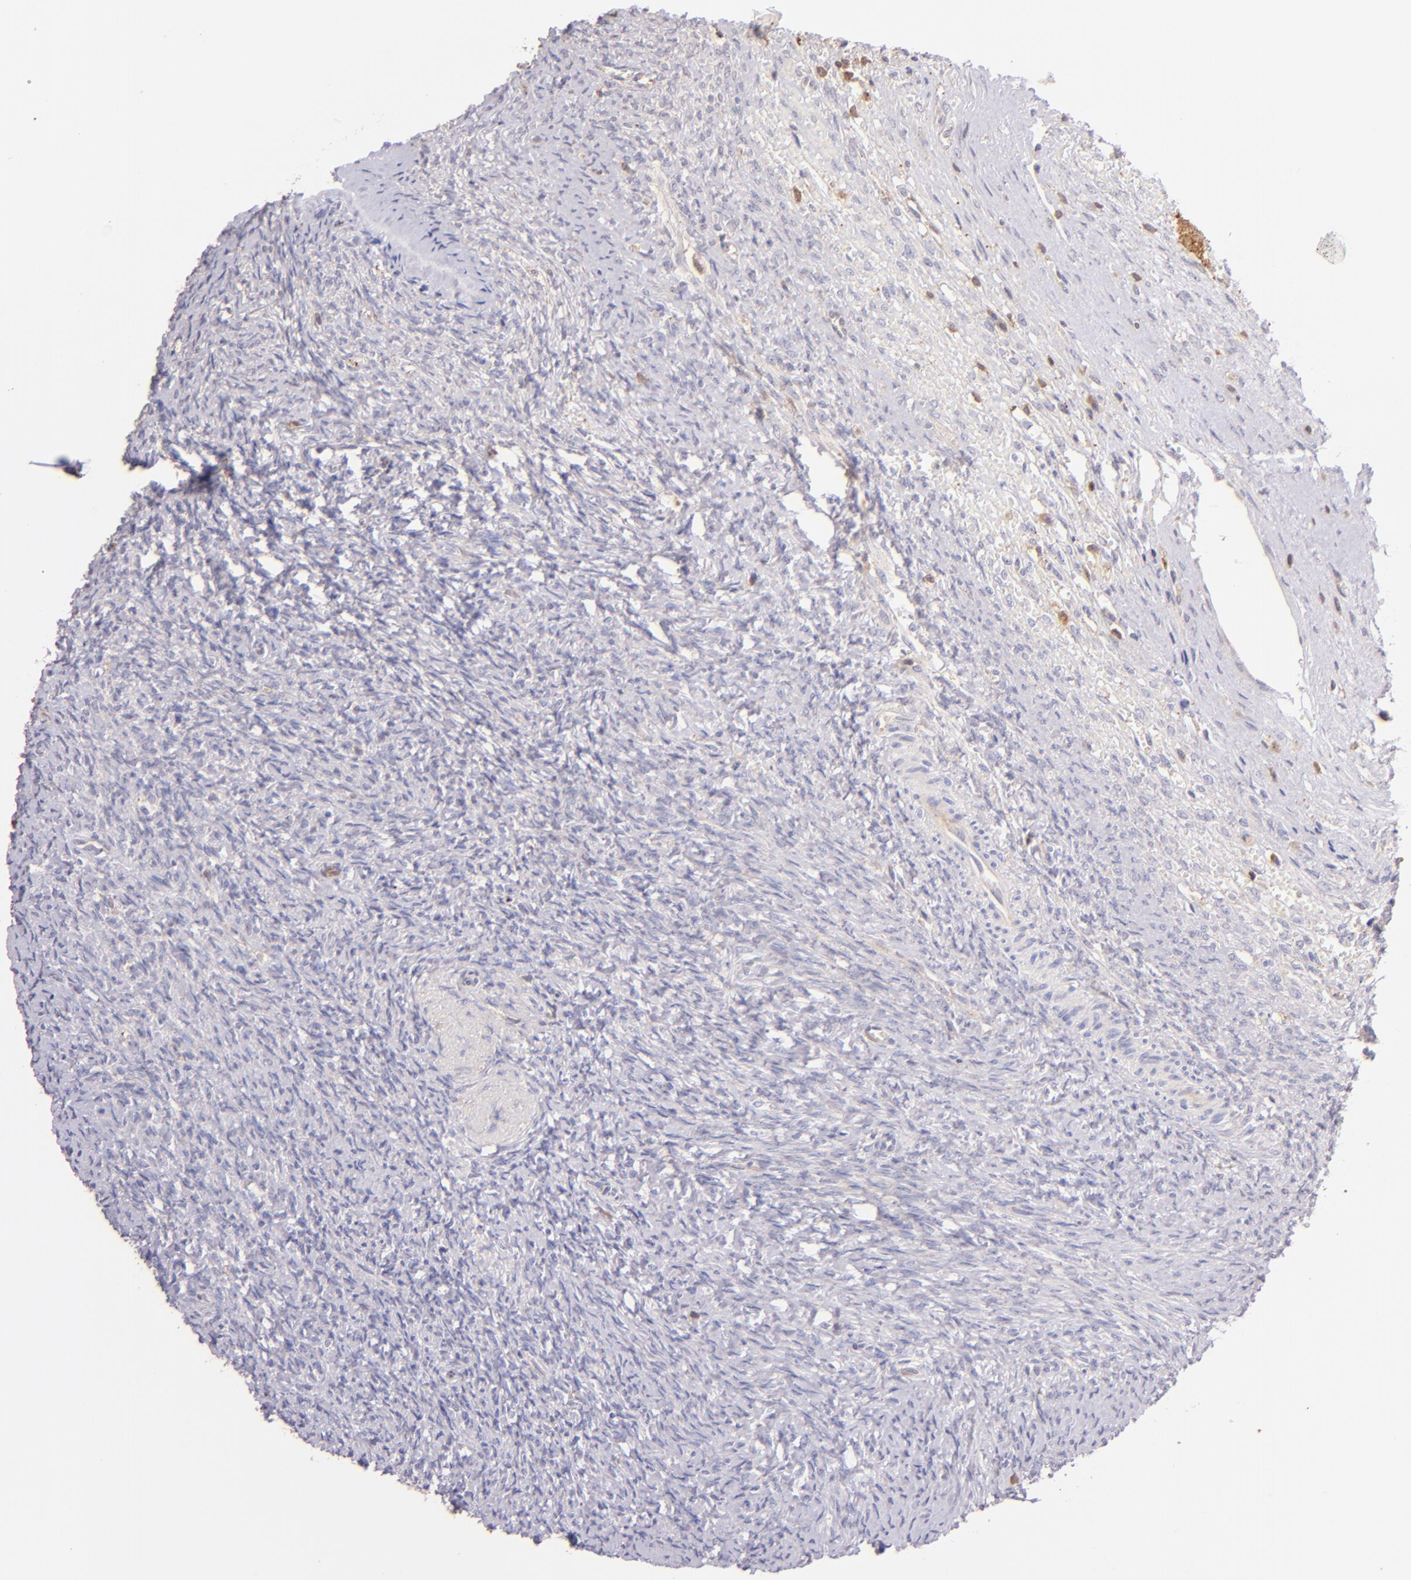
{"staining": {"intensity": "negative", "quantity": "none", "location": "none"}, "tissue": "ovary", "cell_type": "Ovarian stroma cells", "image_type": "normal", "snomed": [{"axis": "morphology", "description": "Normal tissue, NOS"}, {"axis": "topography", "description": "Ovary"}], "caption": "This is a micrograph of immunohistochemistry (IHC) staining of normal ovary, which shows no positivity in ovarian stroma cells. The staining was performed using DAB (3,3'-diaminobenzidine) to visualize the protein expression in brown, while the nuclei were stained in blue with hematoxylin (Magnification: 20x).", "gene": "BTK", "patient": {"sex": "female", "age": 56}}